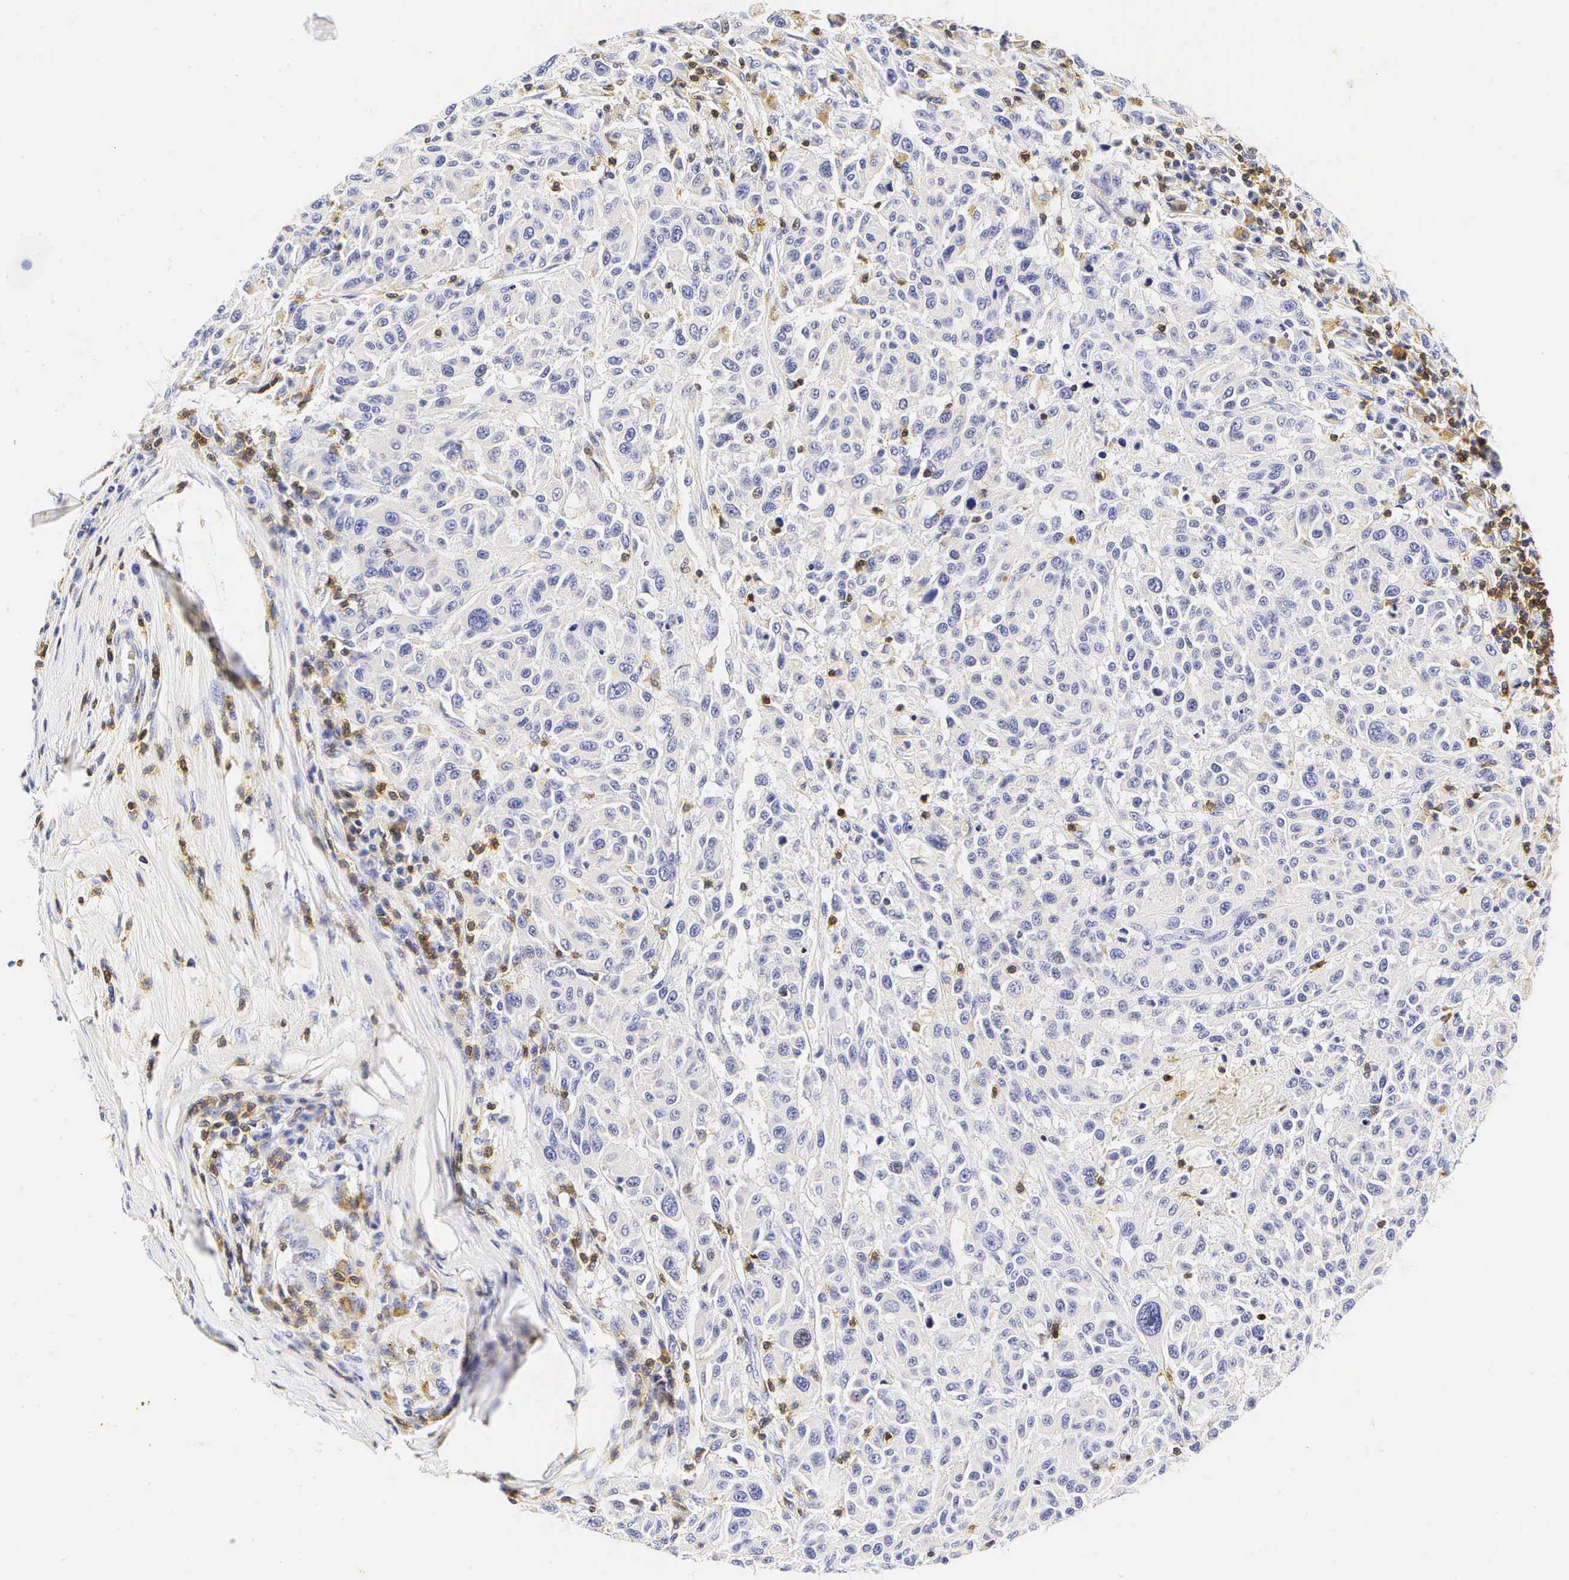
{"staining": {"intensity": "weak", "quantity": "<25%", "location": "cytoplasmic/membranous"}, "tissue": "melanoma", "cell_type": "Tumor cells", "image_type": "cancer", "snomed": [{"axis": "morphology", "description": "Malignant melanoma, NOS"}, {"axis": "topography", "description": "Skin"}], "caption": "High power microscopy image of an immunohistochemistry histopathology image of malignant melanoma, revealing no significant expression in tumor cells. Nuclei are stained in blue.", "gene": "CD3E", "patient": {"sex": "female", "age": 77}}